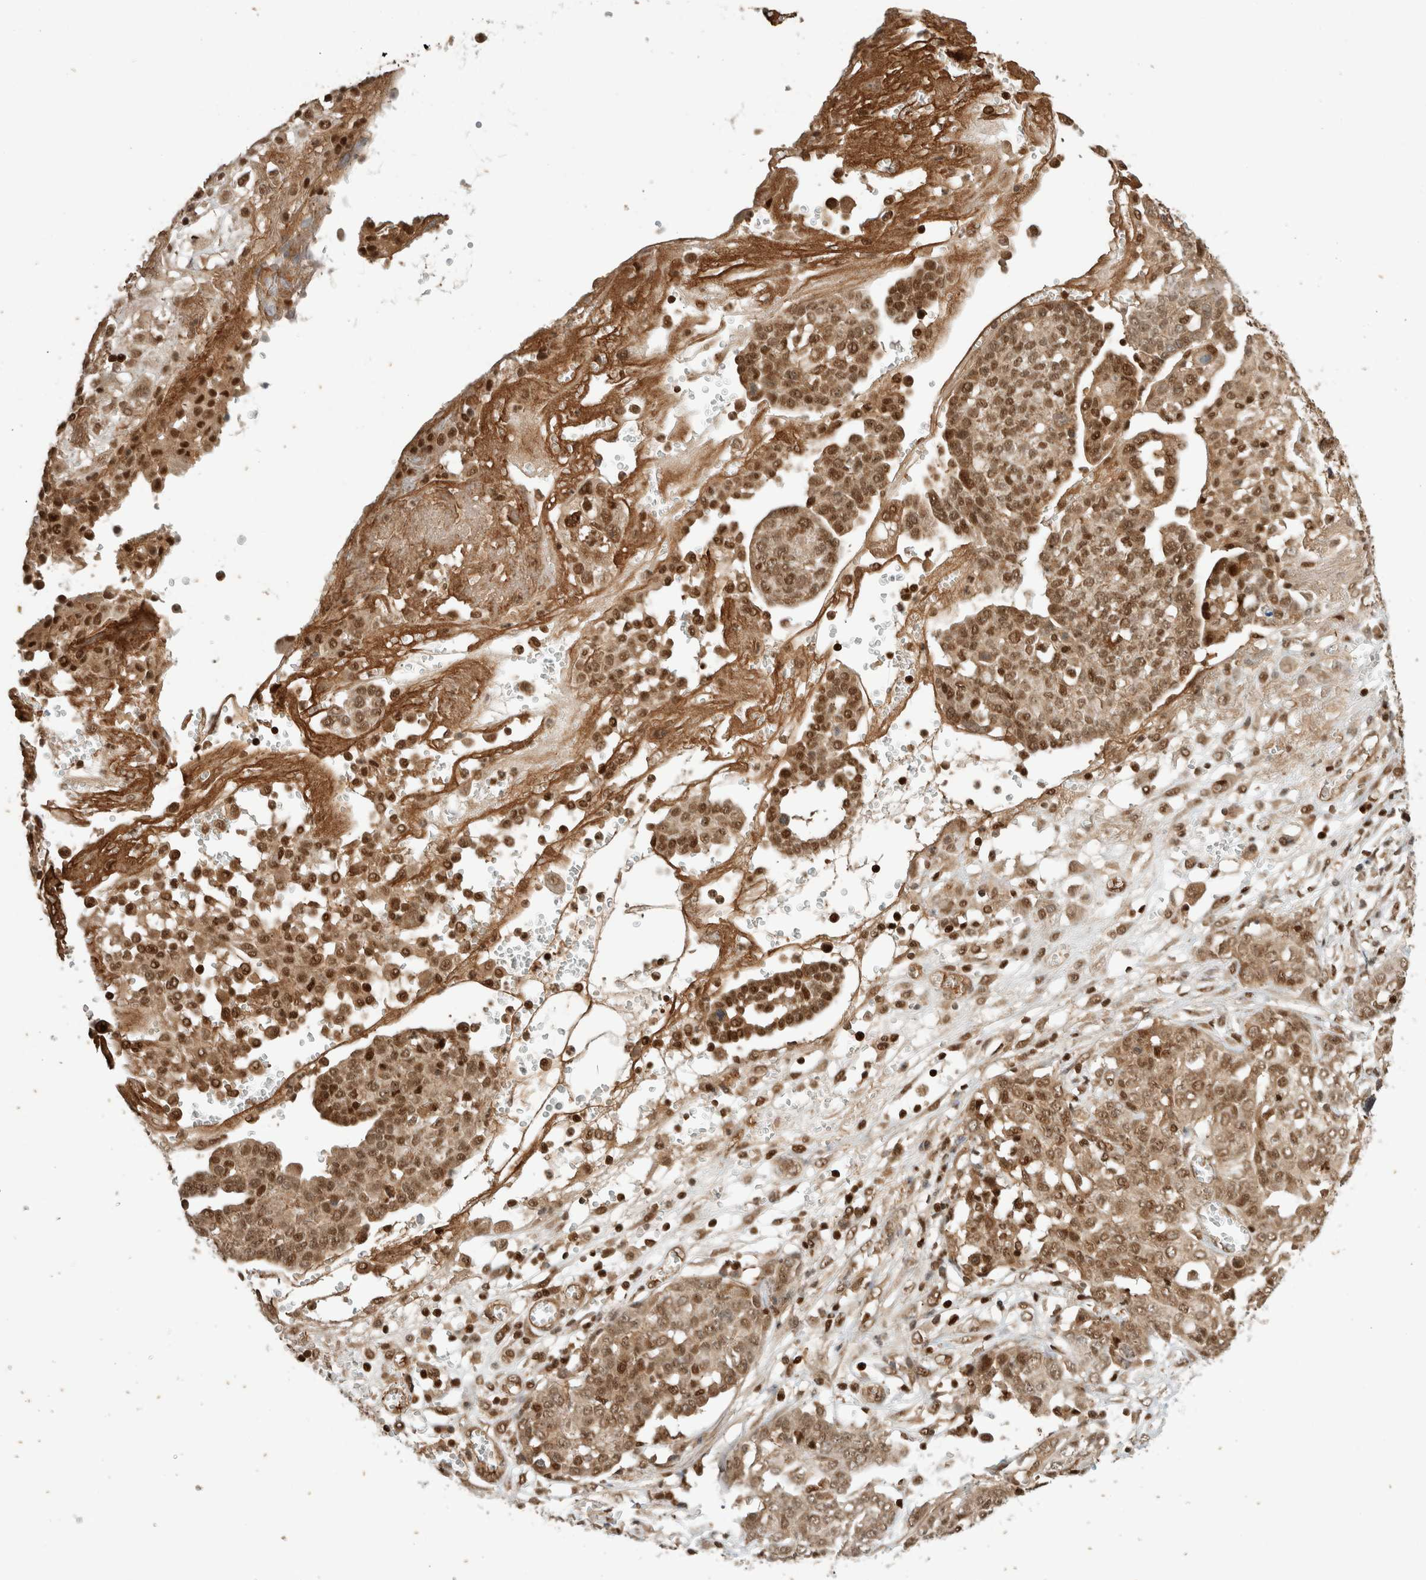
{"staining": {"intensity": "moderate", "quantity": ">75%", "location": "cytoplasmic/membranous,nuclear"}, "tissue": "ovarian cancer", "cell_type": "Tumor cells", "image_type": "cancer", "snomed": [{"axis": "morphology", "description": "Cystadenocarcinoma, serous, NOS"}, {"axis": "topography", "description": "Soft tissue"}, {"axis": "topography", "description": "Ovary"}], "caption": "Protein staining demonstrates moderate cytoplasmic/membranous and nuclear positivity in approximately >75% of tumor cells in ovarian cancer.", "gene": "SNRNP40", "patient": {"sex": "female", "age": 57}}